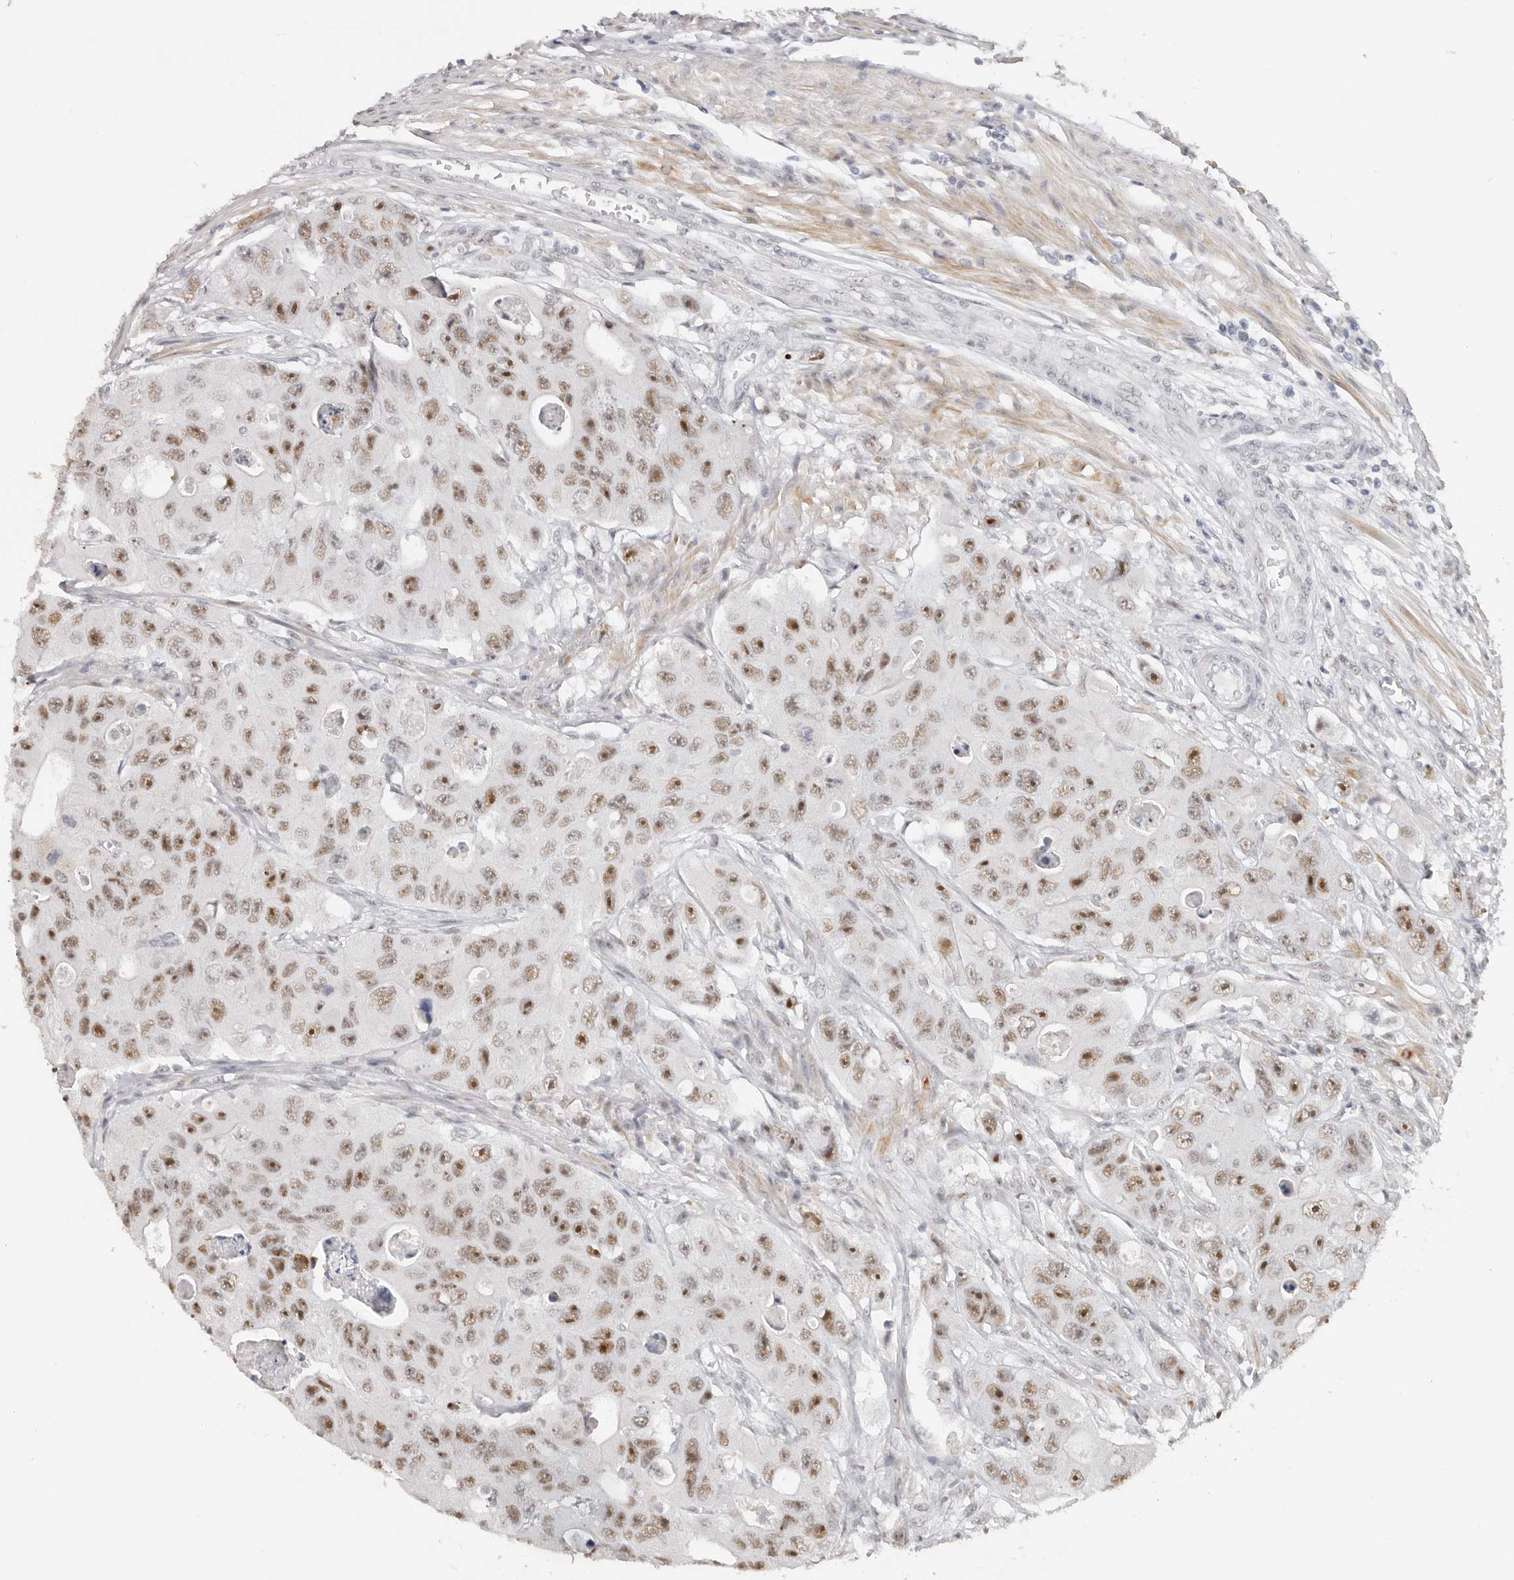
{"staining": {"intensity": "moderate", "quantity": ">75%", "location": "nuclear"}, "tissue": "colorectal cancer", "cell_type": "Tumor cells", "image_type": "cancer", "snomed": [{"axis": "morphology", "description": "Adenocarcinoma, NOS"}, {"axis": "topography", "description": "Colon"}], "caption": "This histopathology image reveals adenocarcinoma (colorectal) stained with immunohistochemistry (IHC) to label a protein in brown. The nuclear of tumor cells show moderate positivity for the protein. Nuclei are counter-stained blue.", "gene": "LARP7", "patient": {"sex": "female", "age": 46}}